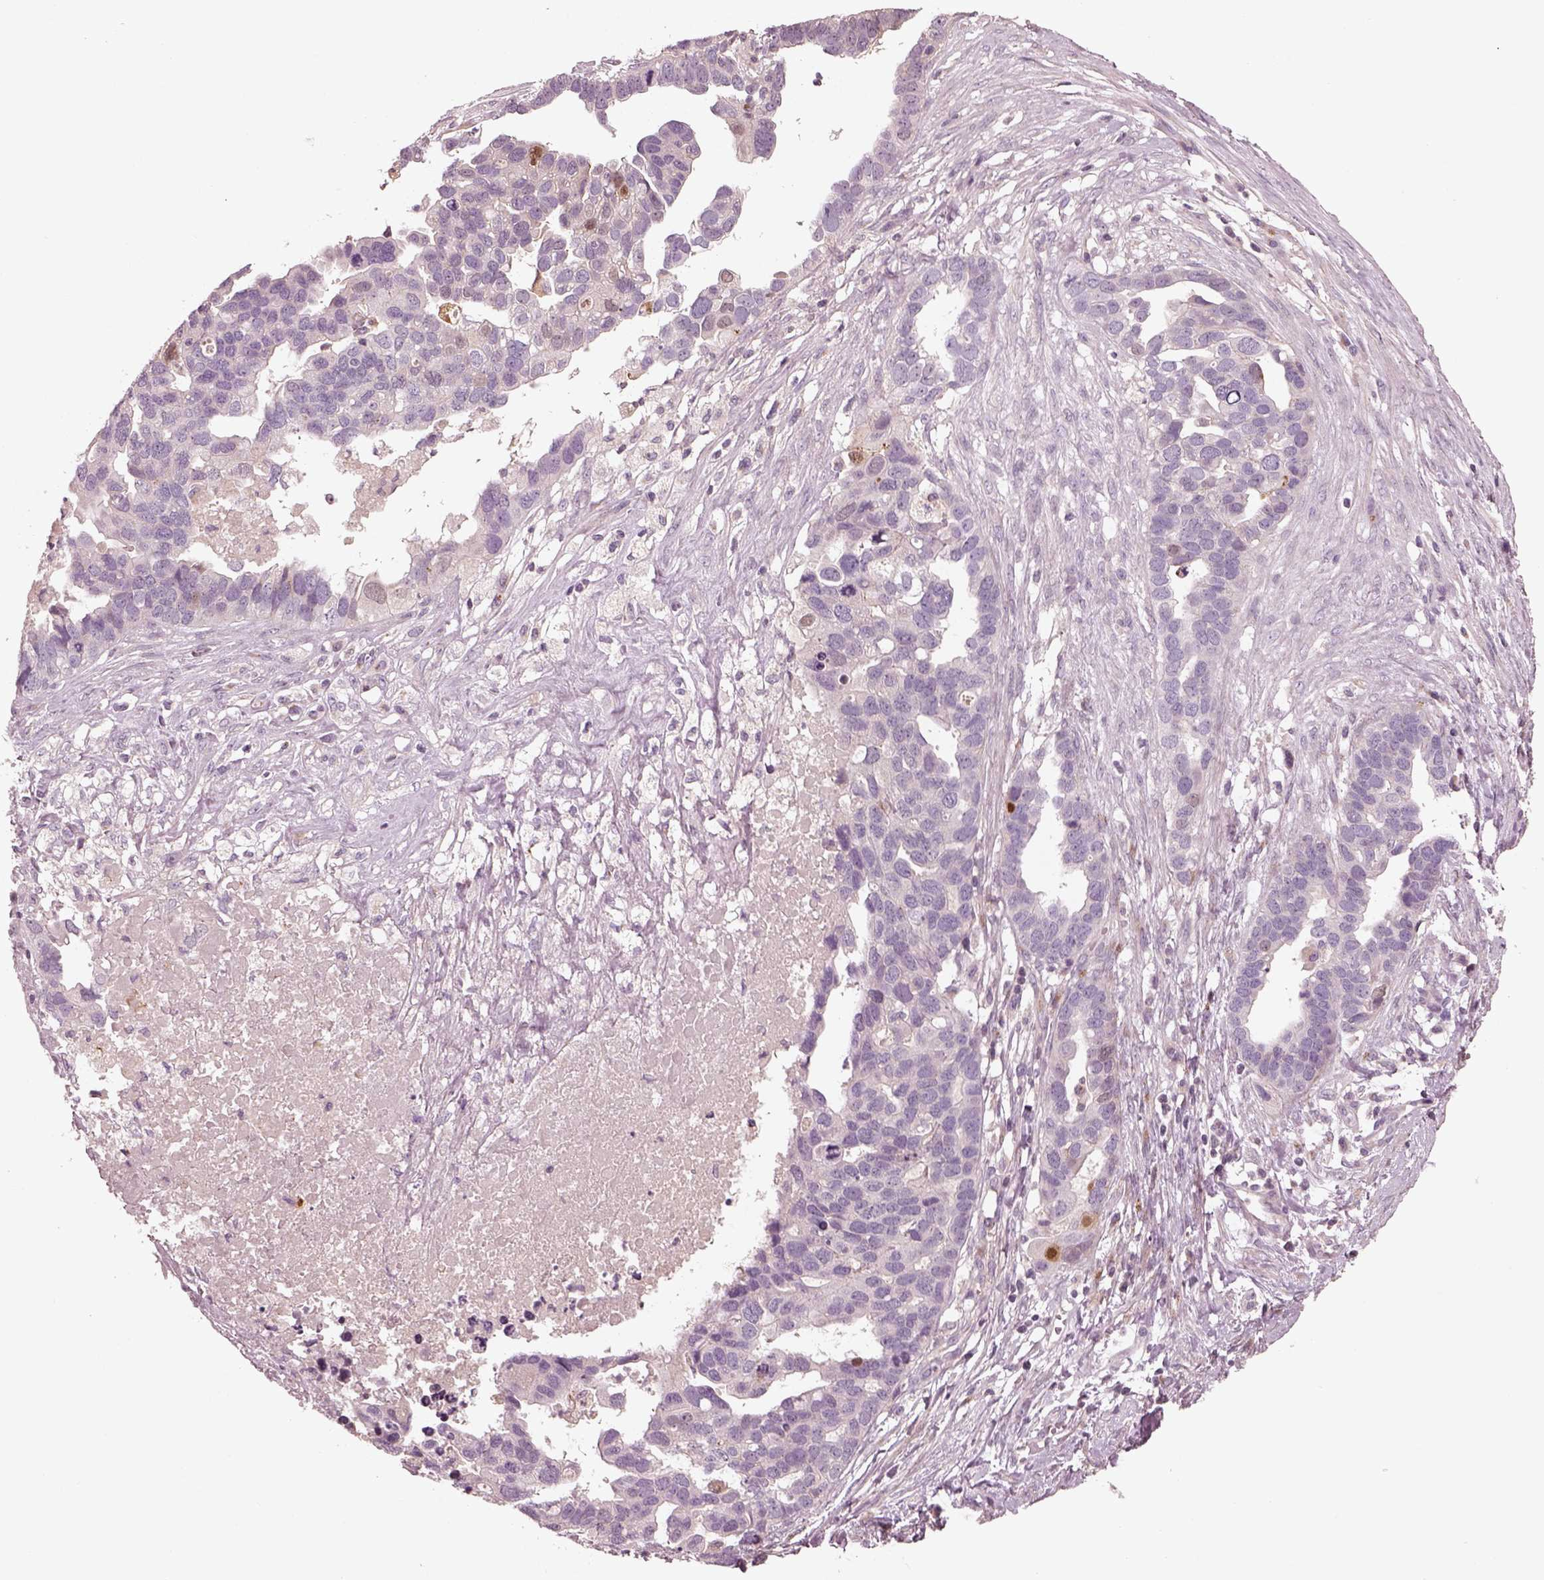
{"staining": {"intensity": "negative", "quantity": "none", "location": "none"}, "tissue": "ovarian cancer", "cell_type": "Tumor cells", "image_type": "cancer", "snomed": [{"axis": "morphology", "description": "Cystadenocarcinoma, serous, NOS"}, {"axis": "topography", "description": "Ovary"}], "caption": "Photomicrograph shows no significant protein expression in tumor cells of ovarian serous cystadenocarcinoma.", "gene": "SDCBP2", "patient": {"sex": "female", "age": 54}}